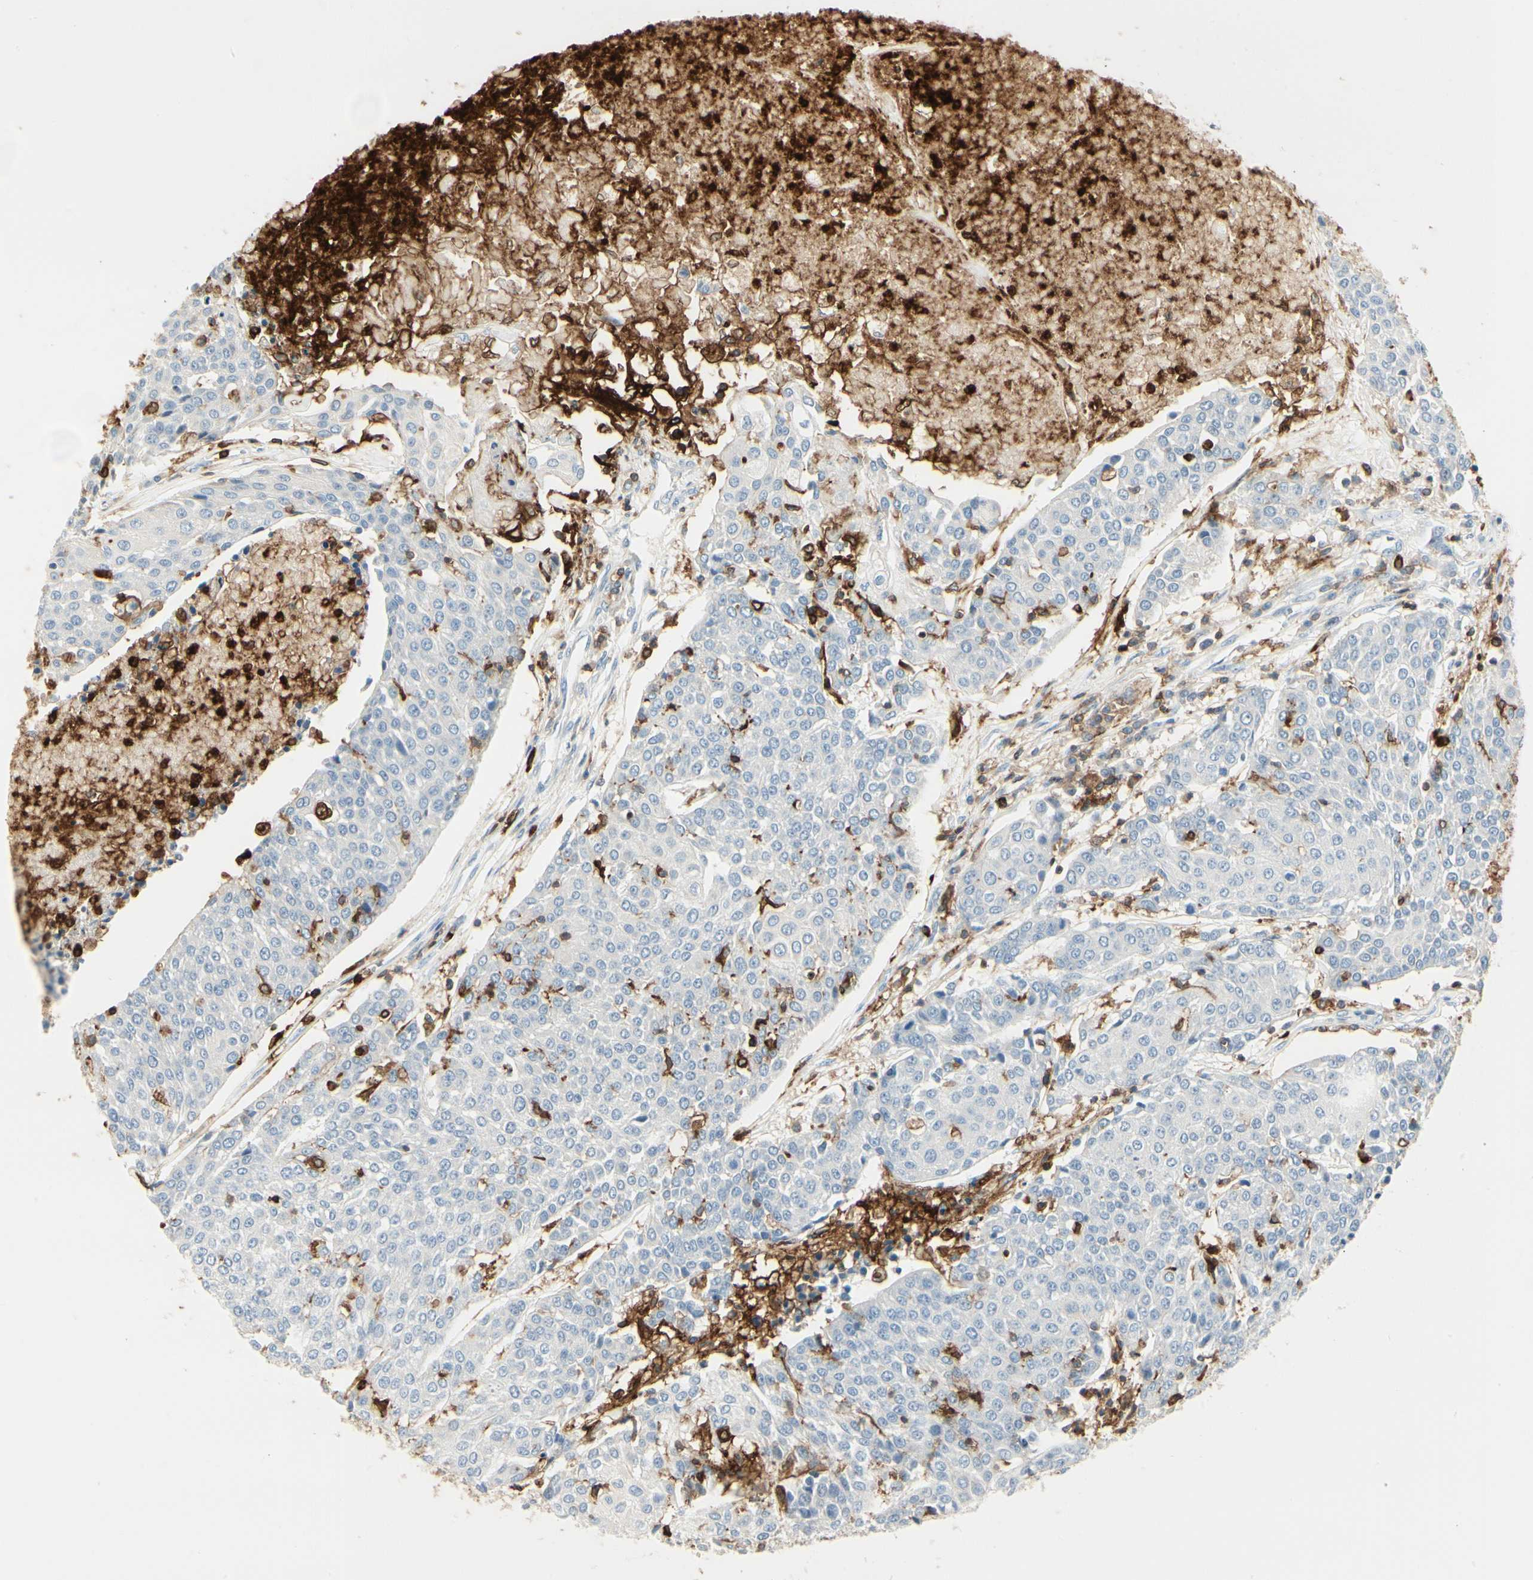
{"staining": {"intensity": "negative", "quantity": "none", "location": "none"}, "tissue": "urothelial cancer", "cell_type": "Tumor cells", "image_type": "cancer", "snomed": [{"axis": "morphology", "description": "Urothelial carcinoma, High grade"}, {"axis": "topography", "description": "Urinary bladder"}], "caption": "High power microscopy photomicrograph of an immunohistochemistry photomicrograph of urothelial cancer, revealing no significant positivity in tumor cells.", "gene": "ITGB2", "patient": {"sex": "female", "age": 85}}